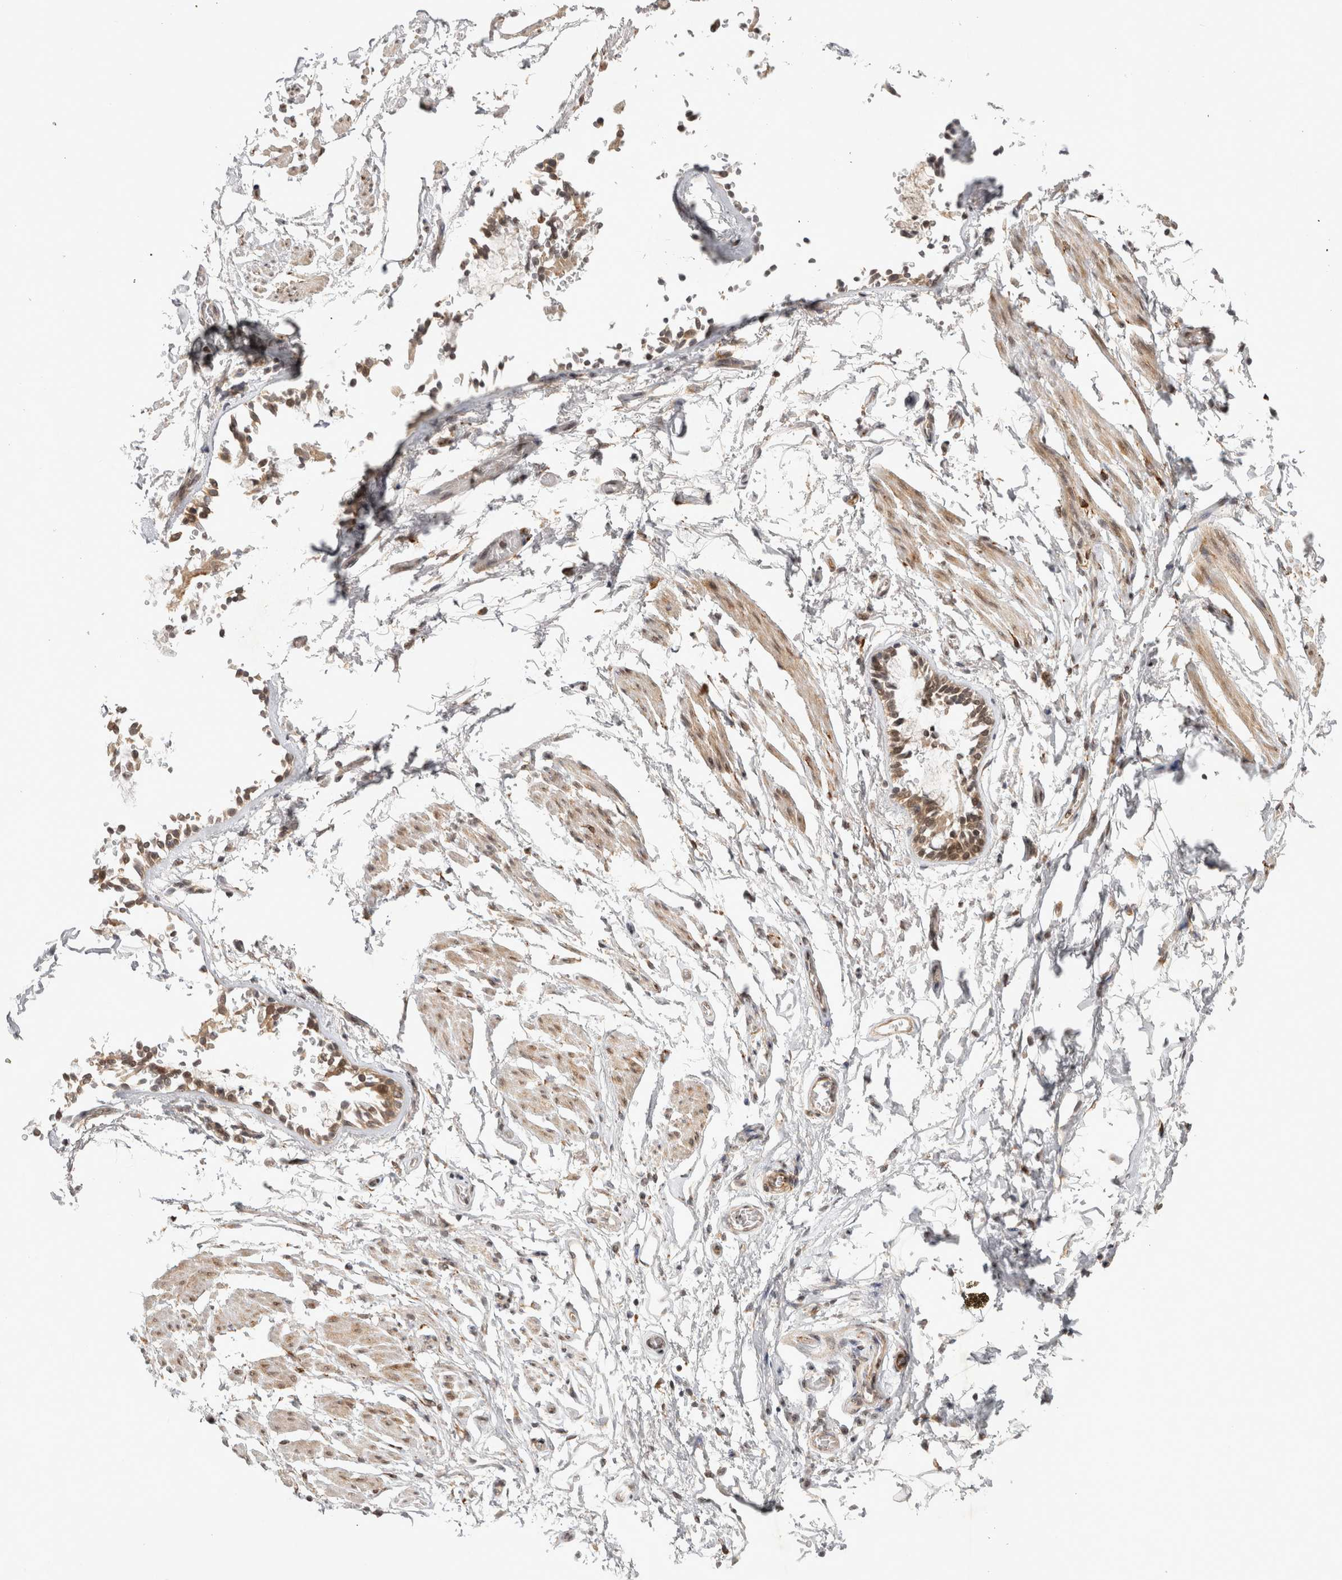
{"staining": {"intensity": "negative", "quantity": "none", "location": "none"}, "tissue": "soft tissue", "cell_type": "Fibroblasts", "image_type": "normal", "snomed": [{"axis": "morphology", "description": "Normal tissue, NOS"}, {"axis": "topography", "description": "Cartilage tissue"}, {"axis": "topography", "description": "Lung"}], "caption": "A photomicrograph of human soft tissue is negative for staining in fibroblasts.", "gene": "ZNF318", "patient": {"sex": "female", "age": 77}}